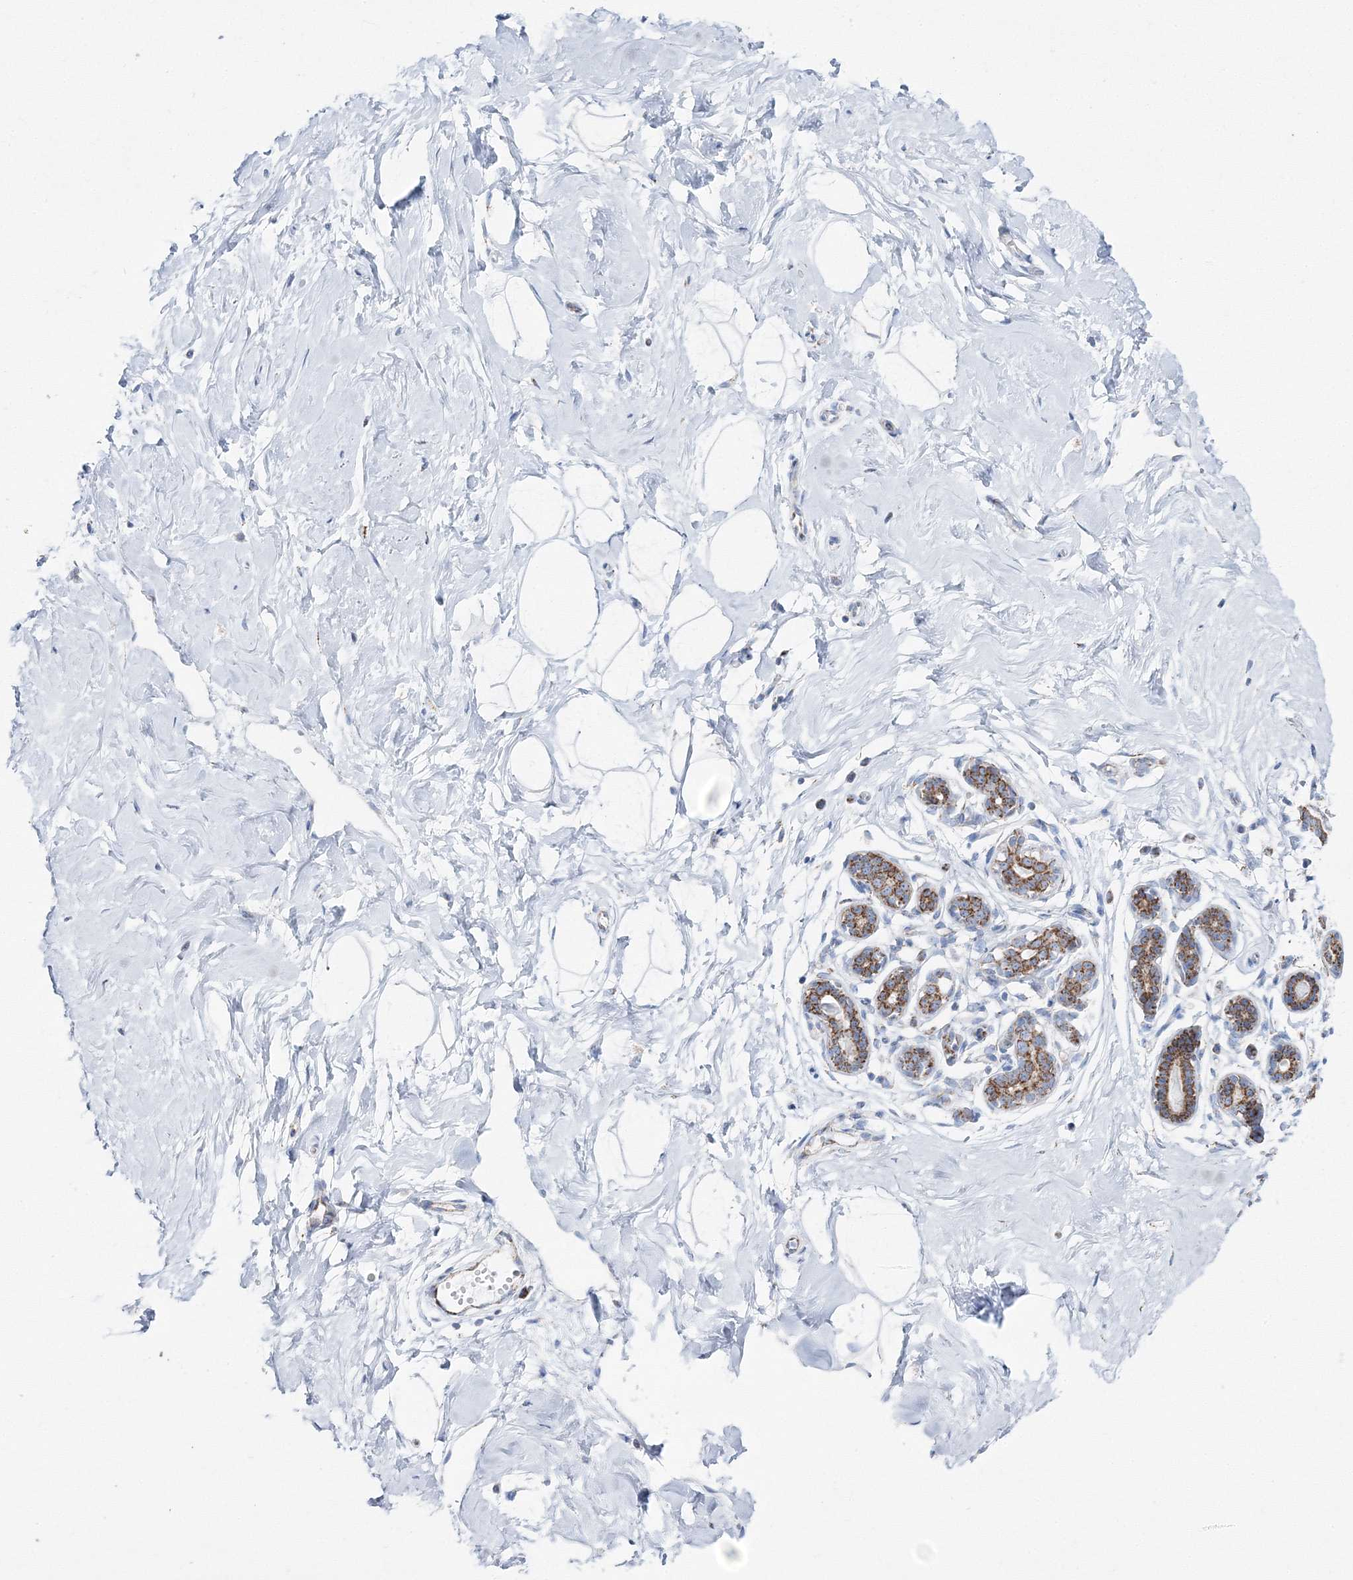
{"staining": {"intensity": "negative", "quantity": "none", "location": "none"}, "tissue": "breast", "cell_type": "Adipocytes", "image_type": "normal", "snomed": [{"axis": "morphology", "description": "Normal tissue, NOS"}, {"axis": "morphology", "description": "Adenoma, NOS"}, {"axis": "topography", "description": "Breast"}], "caption": "Breast was stained to show a protein in brown. There is no significant positivity in adipocytes.", "gene": "HIBCH", "patient": {"sex": "female", "age": 23}}